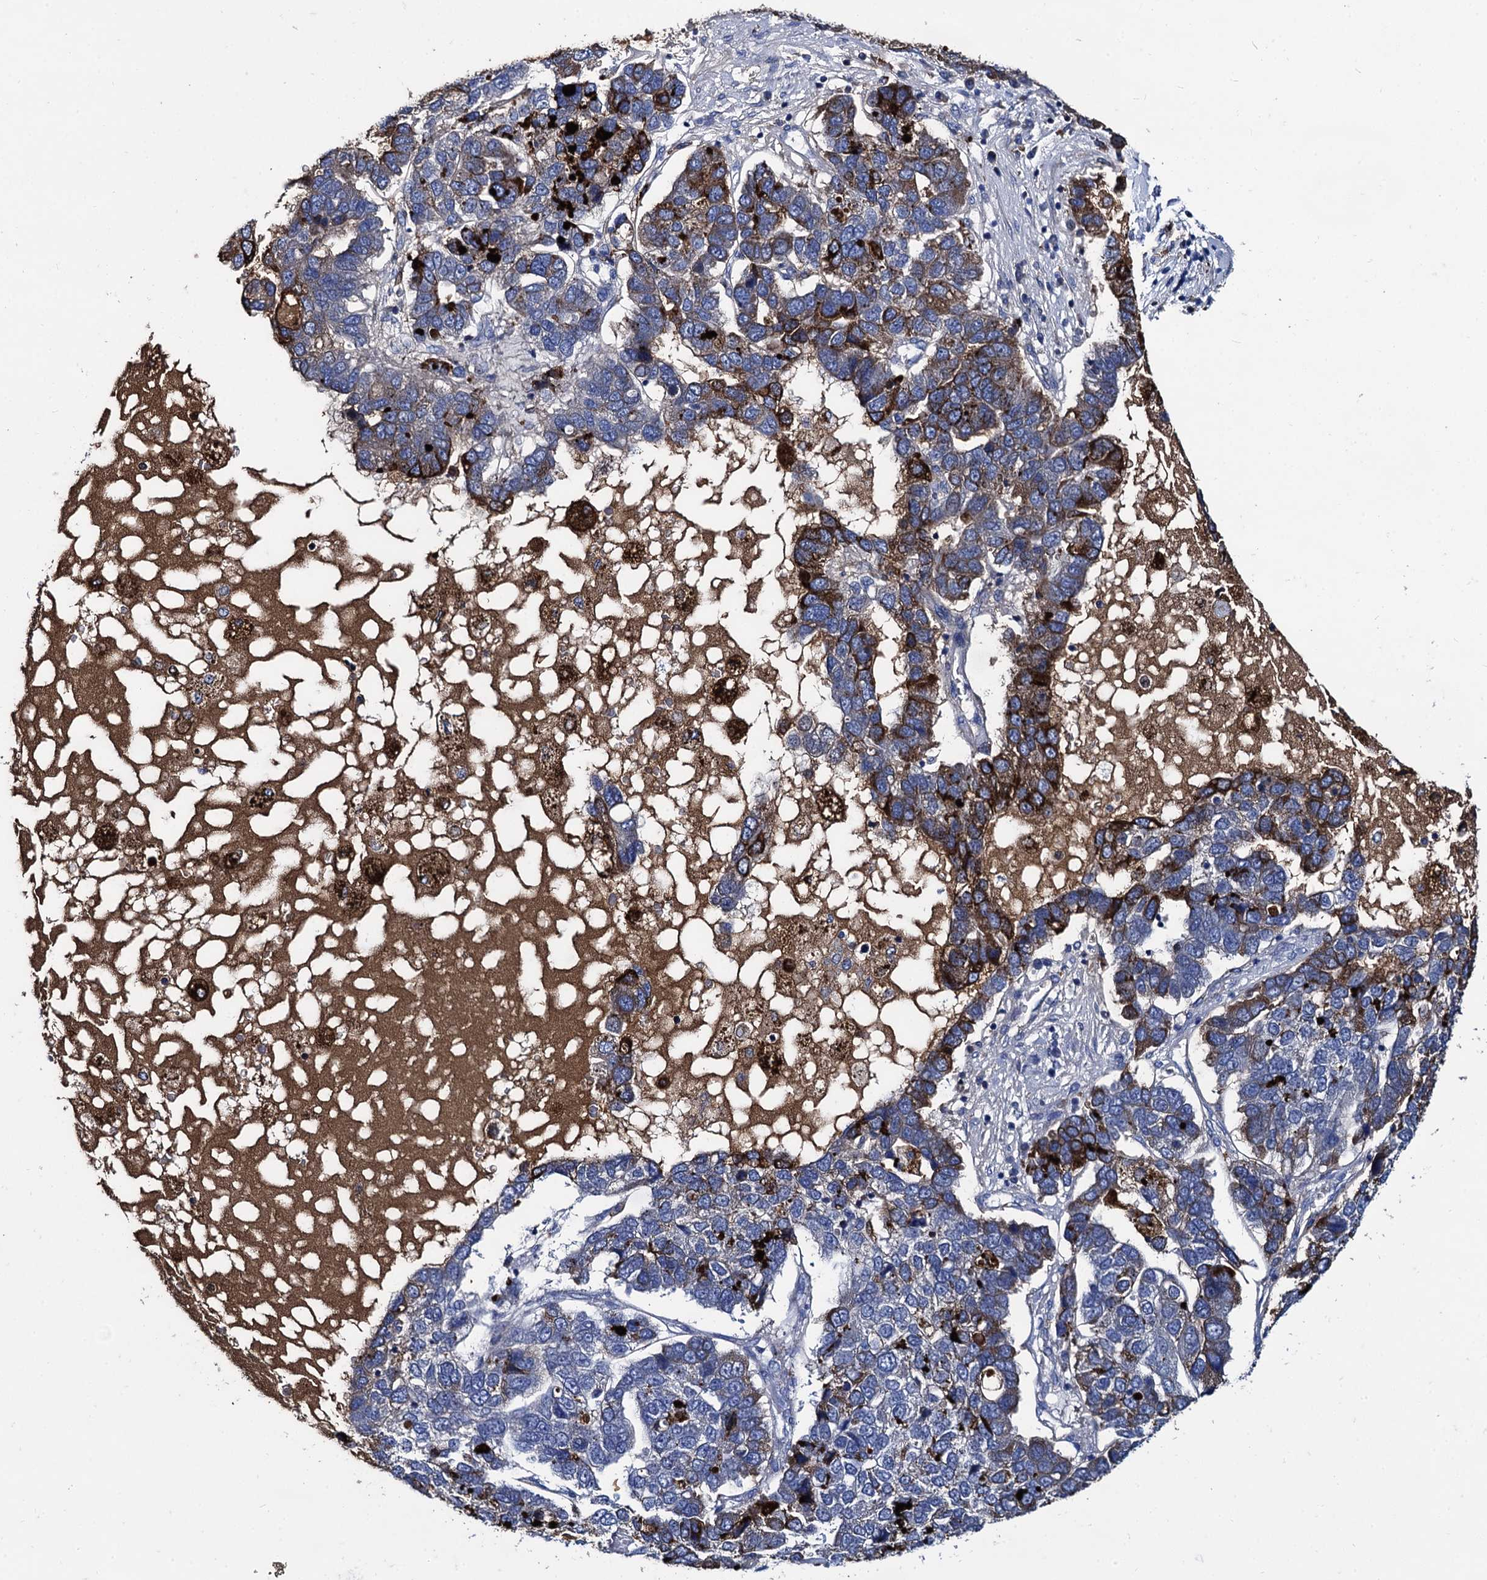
{"staining": {"intensity": "strong", "quantity": "<25%", "location": "cytoplasmic/membranous"}, "tissue": "pancreatic cancer", "cell_type": "Tumor cells", "image_type": "cancer", "snomed": [{"axis": "morphology", "description": "Adenocarcinoma, NOS"}, {"axis": "topography", "description": "Pancreas"}], "caption": "Tumor cells show strong cytoplasmic/membranous positivity in approximately <25% of cells in pancreatic cancer. (DAB (3,3'-diaminobenzidine) IHC, brown staining for protein, blue staining for nuclei).", "gene": "APOD", "patient": {"sex": "female", "age": 61}}